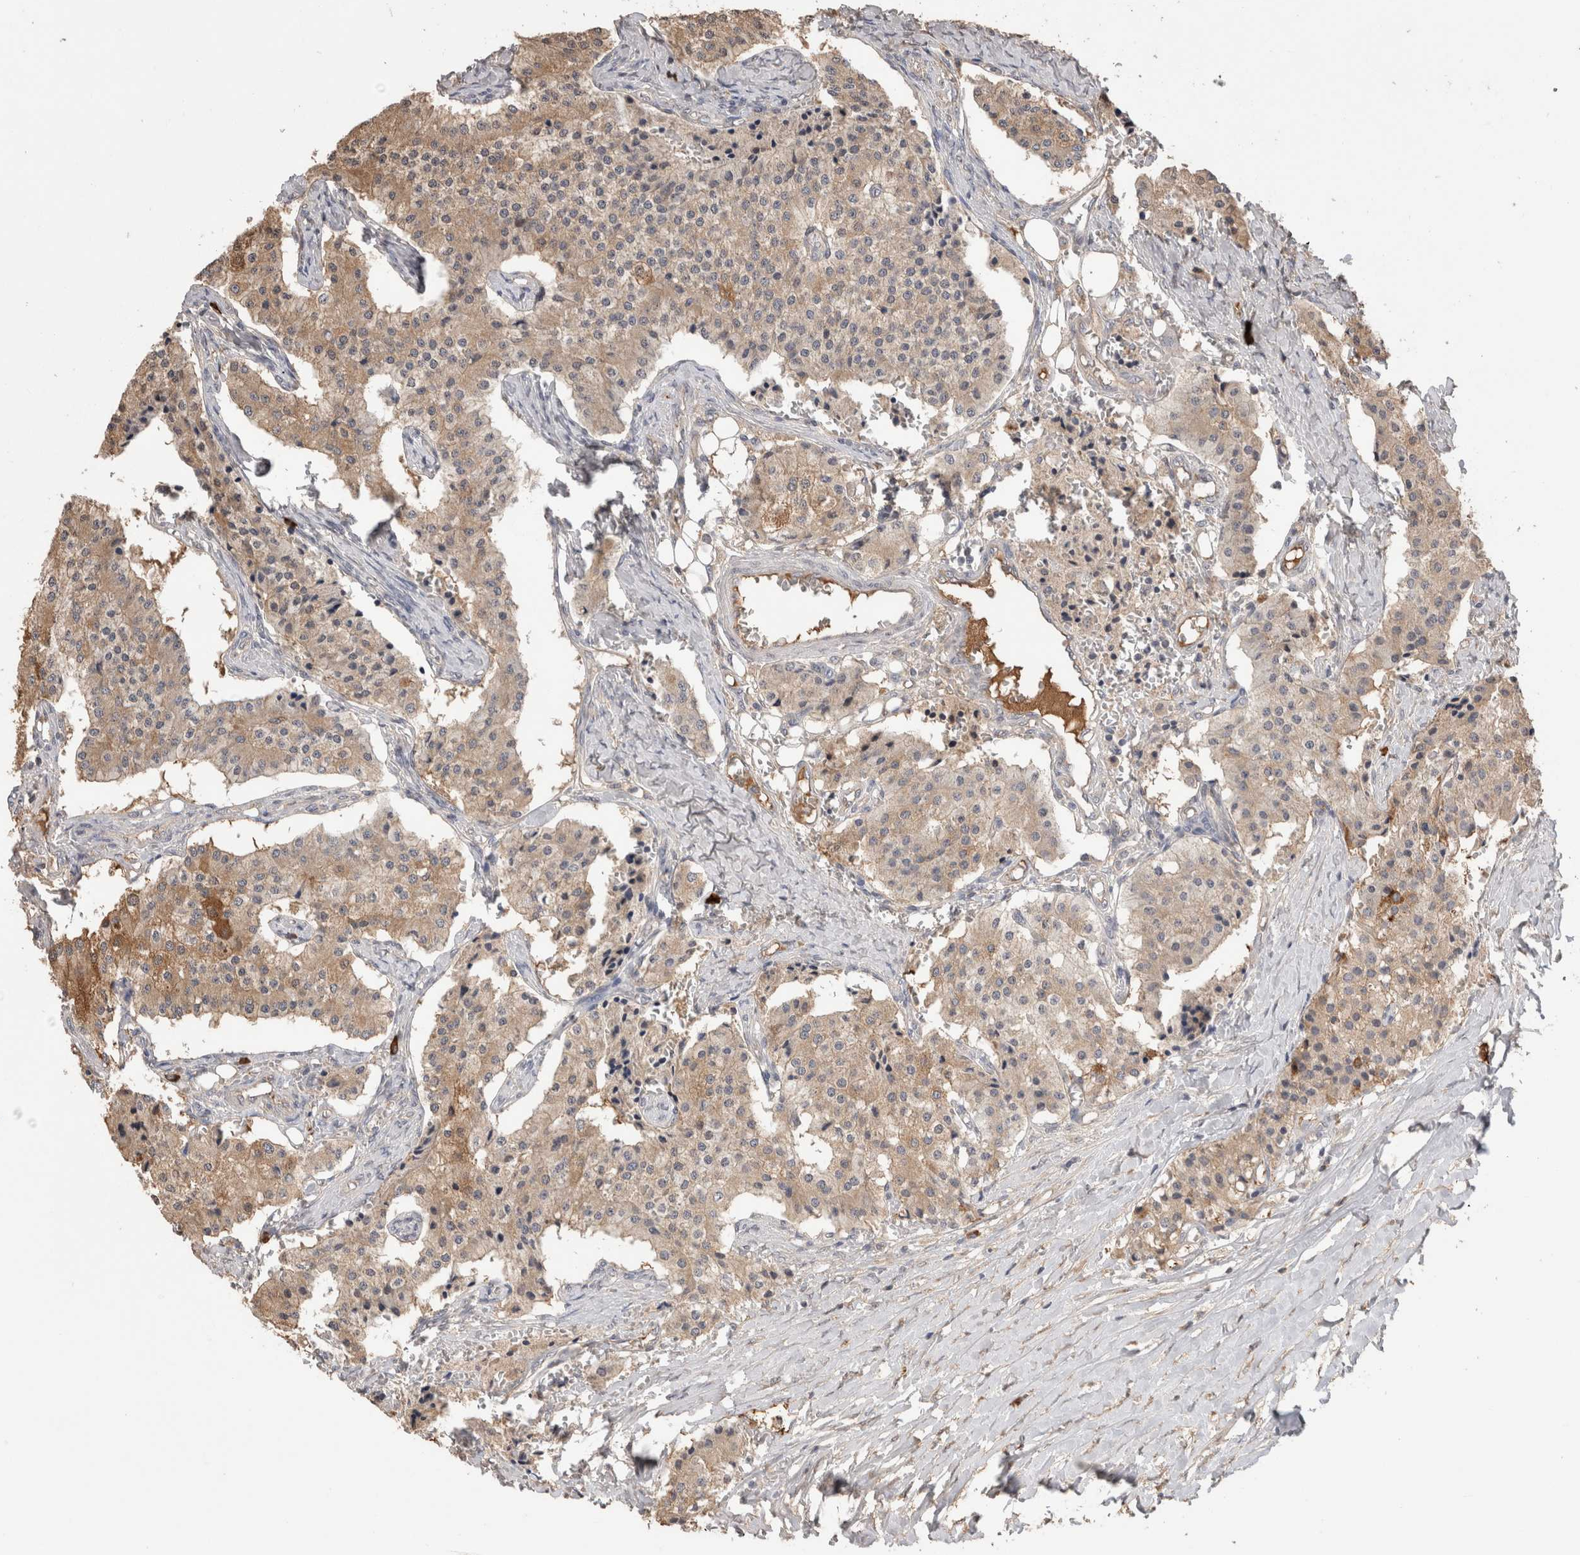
{"staining": {"intensity": "weak", "quantity": ">75%", "location": "cytoplasmic/membranous"}, "tissue": "carcinoid", "cell_type": "Tumor cells", "image_type": "cancer", "snomed": [{"axis": "morphology", "description": "Carcinoid, malignant, NOS"}, {"axis": "topography", "description": "Colon"}], "caption": "Protein staining exhibits weak cytoplasmic/membranous staining in about >75% of tumor cells in malignant carcinoid.", "gene": "PPP3CC", "patient": {"sex": "female", "age": 52}}